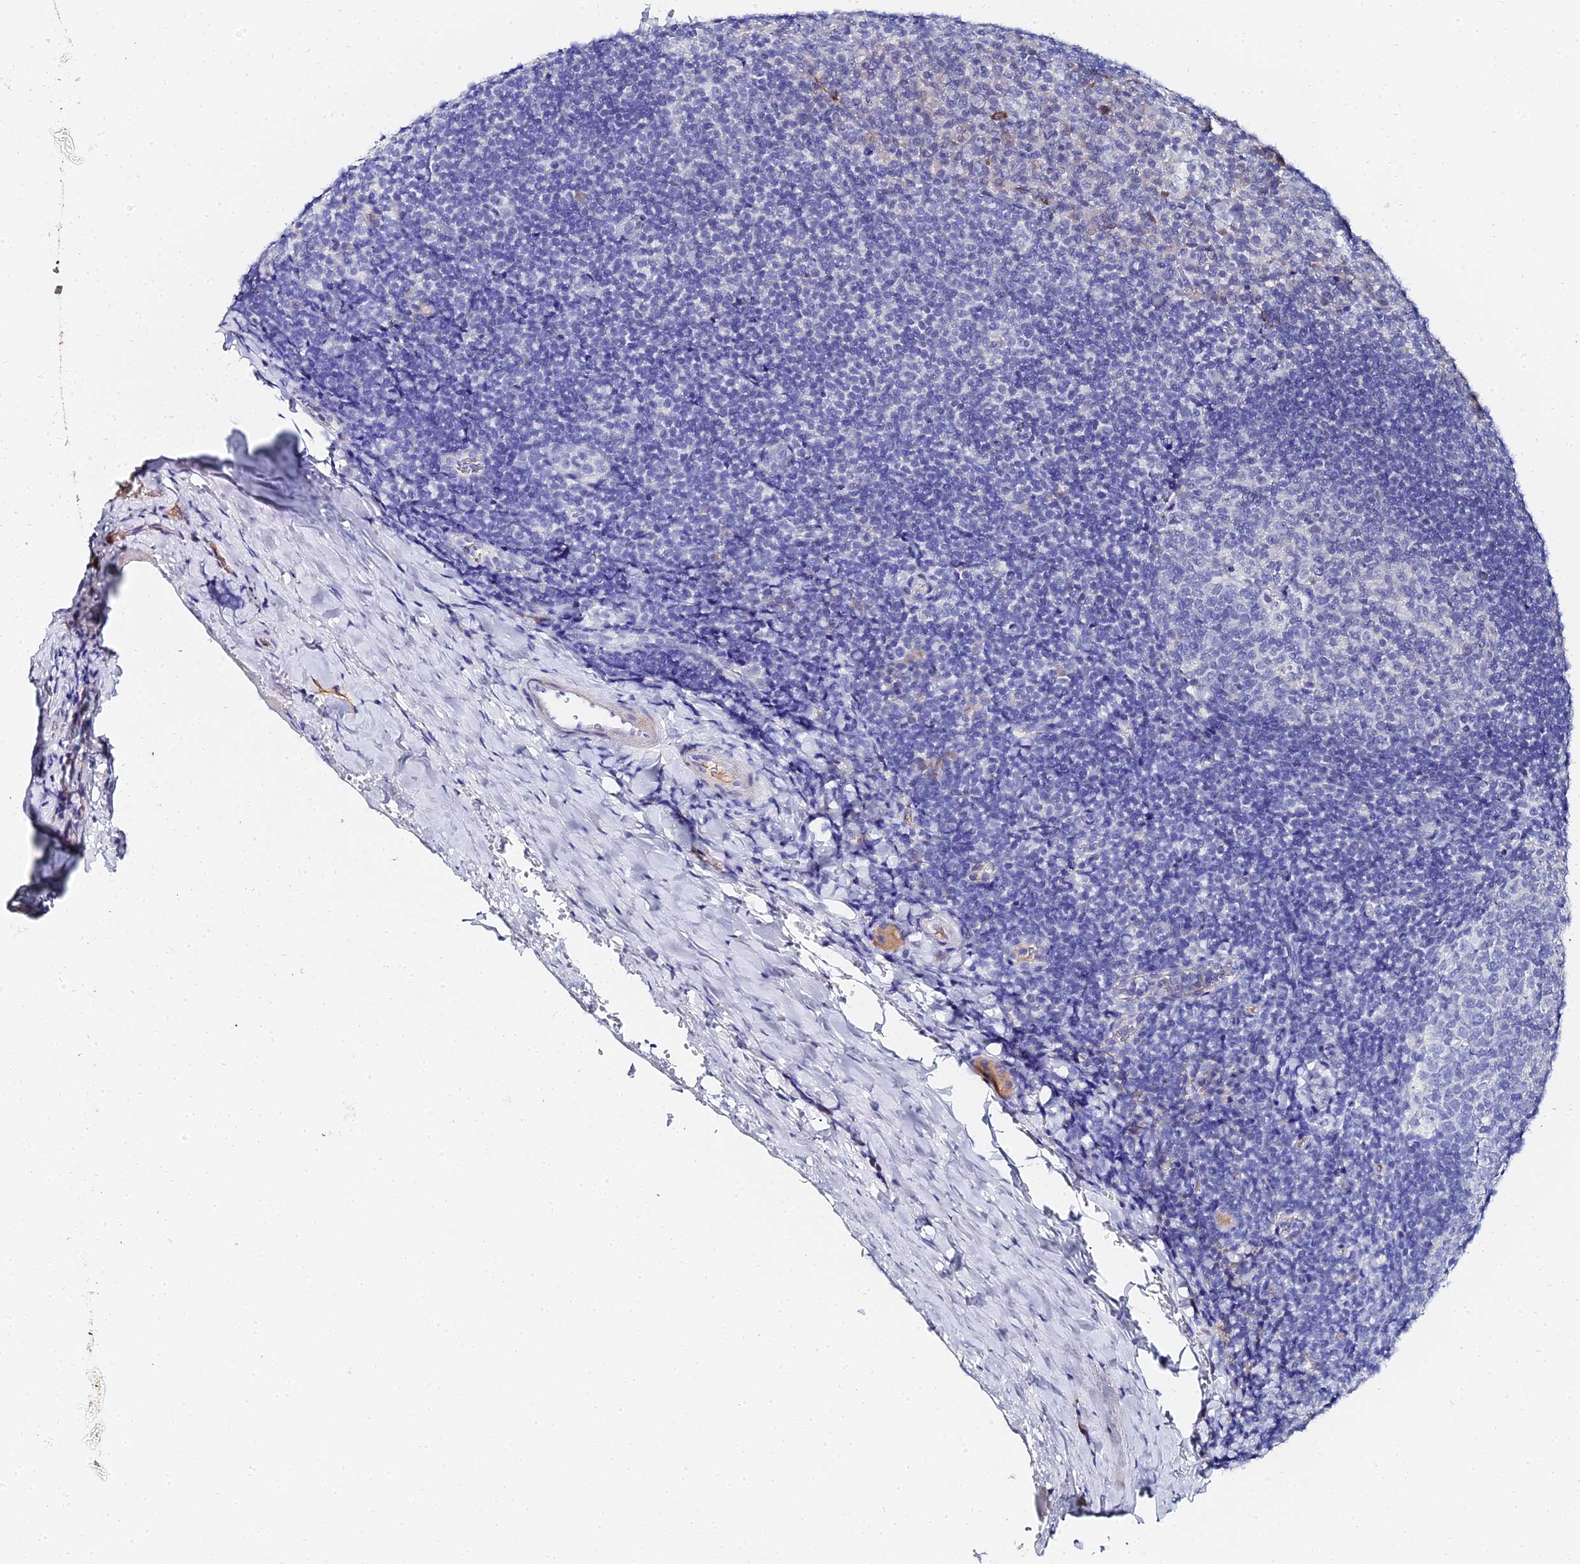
{"staining": {"intensity": "negative", "quantity": "none", "location": "none"}, "tissue": "tonsil", "cell_type": "Germinal center cells", "image_type": "normal", "snomed": [{"axis": "morphology", "description": "Normal tissue, NOS"}, {"axis": "topography", "description": "Tonsil"}], "caption": "Unremarkable tonsil was stained to show a protein in brown. There is no significant staining in germinal center cells. (Stains: DAB immunohistochemistry (IHC) with hematoxylin counter stain, Microscopy: brightfield microscopy at high magnification).", "gene": "KRT17", "patient": {"sex": "male", "age": 17}}